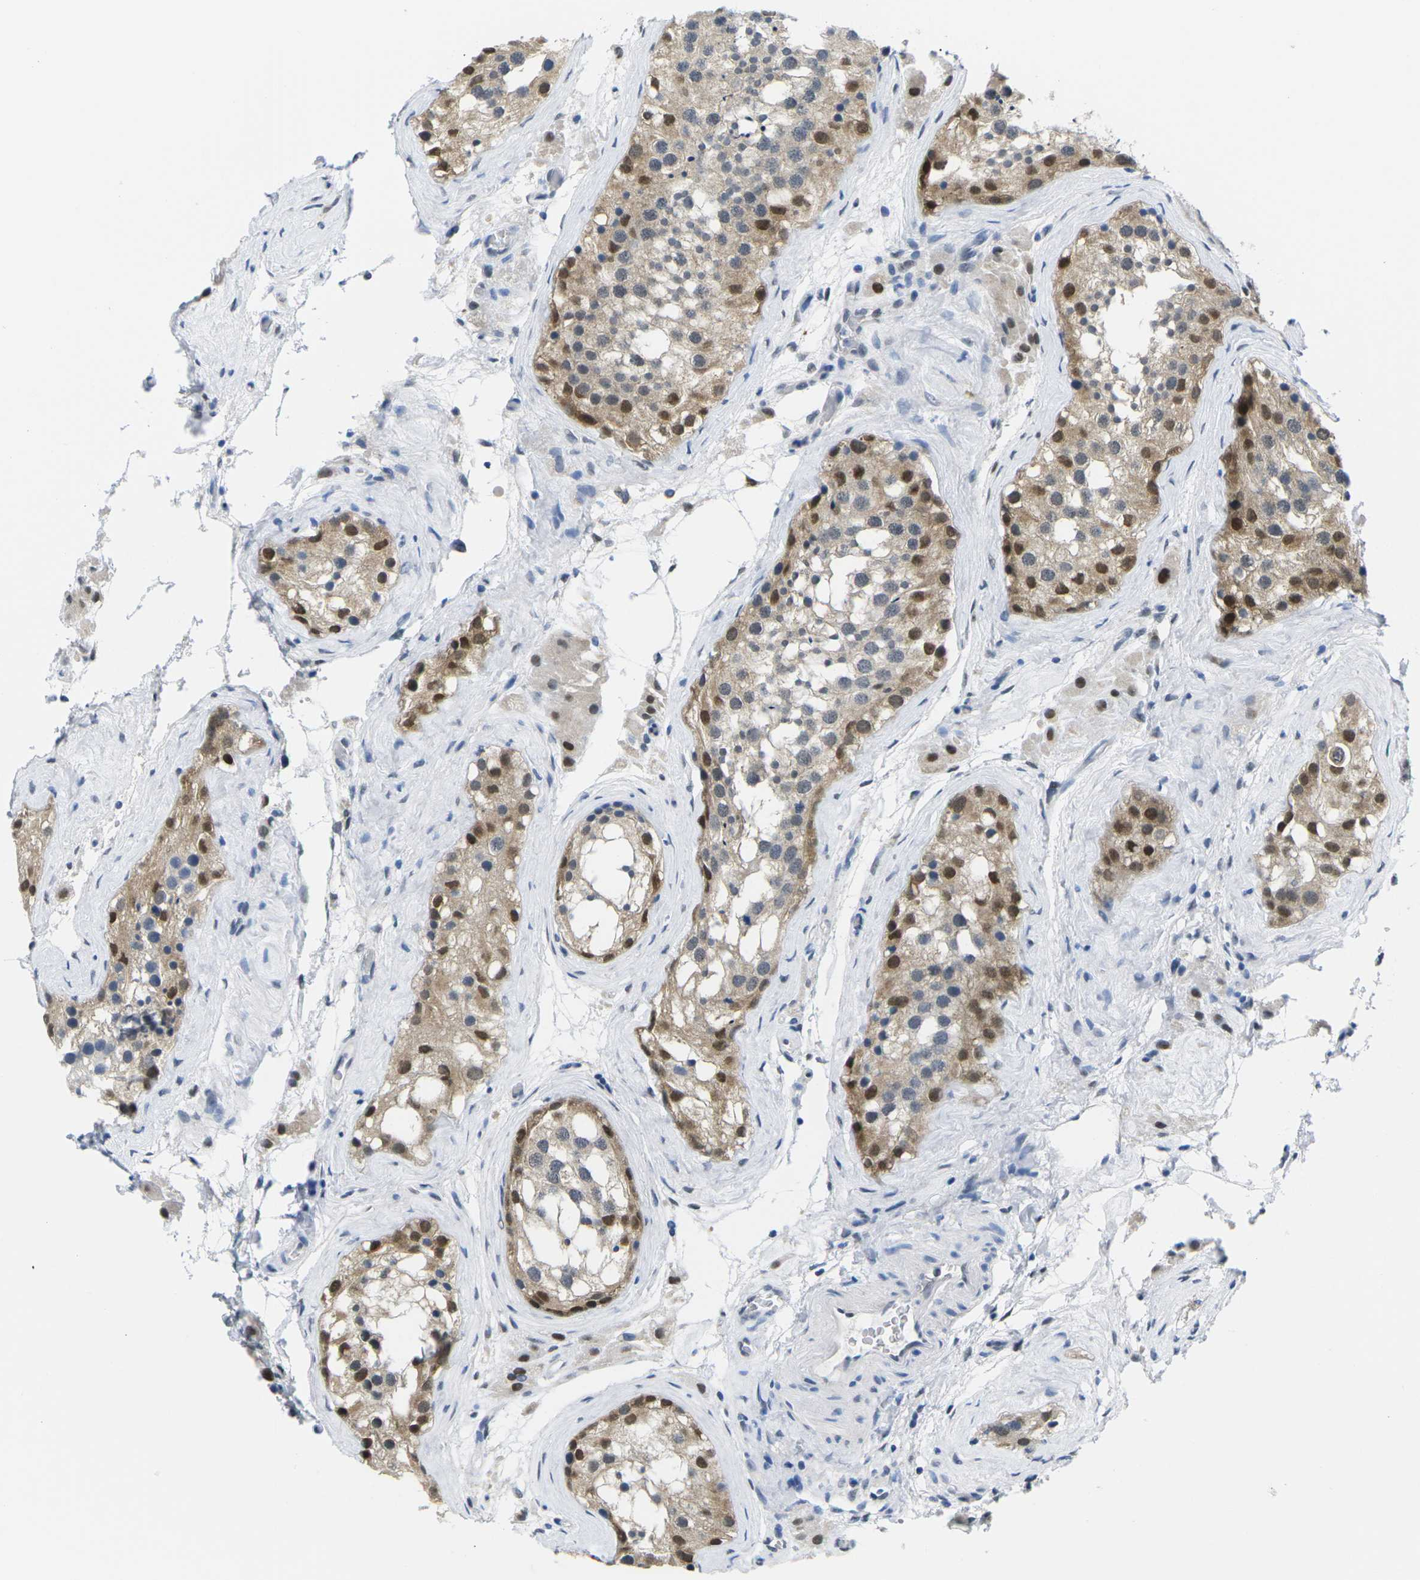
{"staining": {"intensity": "strong", "quantity": "25%-75%", "location": "cytoplasmic/membranous,nuclear"}, "tissue": "testis", "cell_type": "Cells in seminiferous ducts", "image_type": "normal", "snomed": [{"axis": "morphology", "description": "Normal tissue, NOS"}, {"axis": "morphology", "description": "Seminoma, NOS"}, {"axis": "topography", "description": "Testis"}], "caption": "A histopathology image of testis stained for a protein shows strong cytoplasmic/membranous,nuclear brown staining in cells in seminiferous ducts.", "gene": "UBA7", "patient": {"sex": "male", "age": 71}}